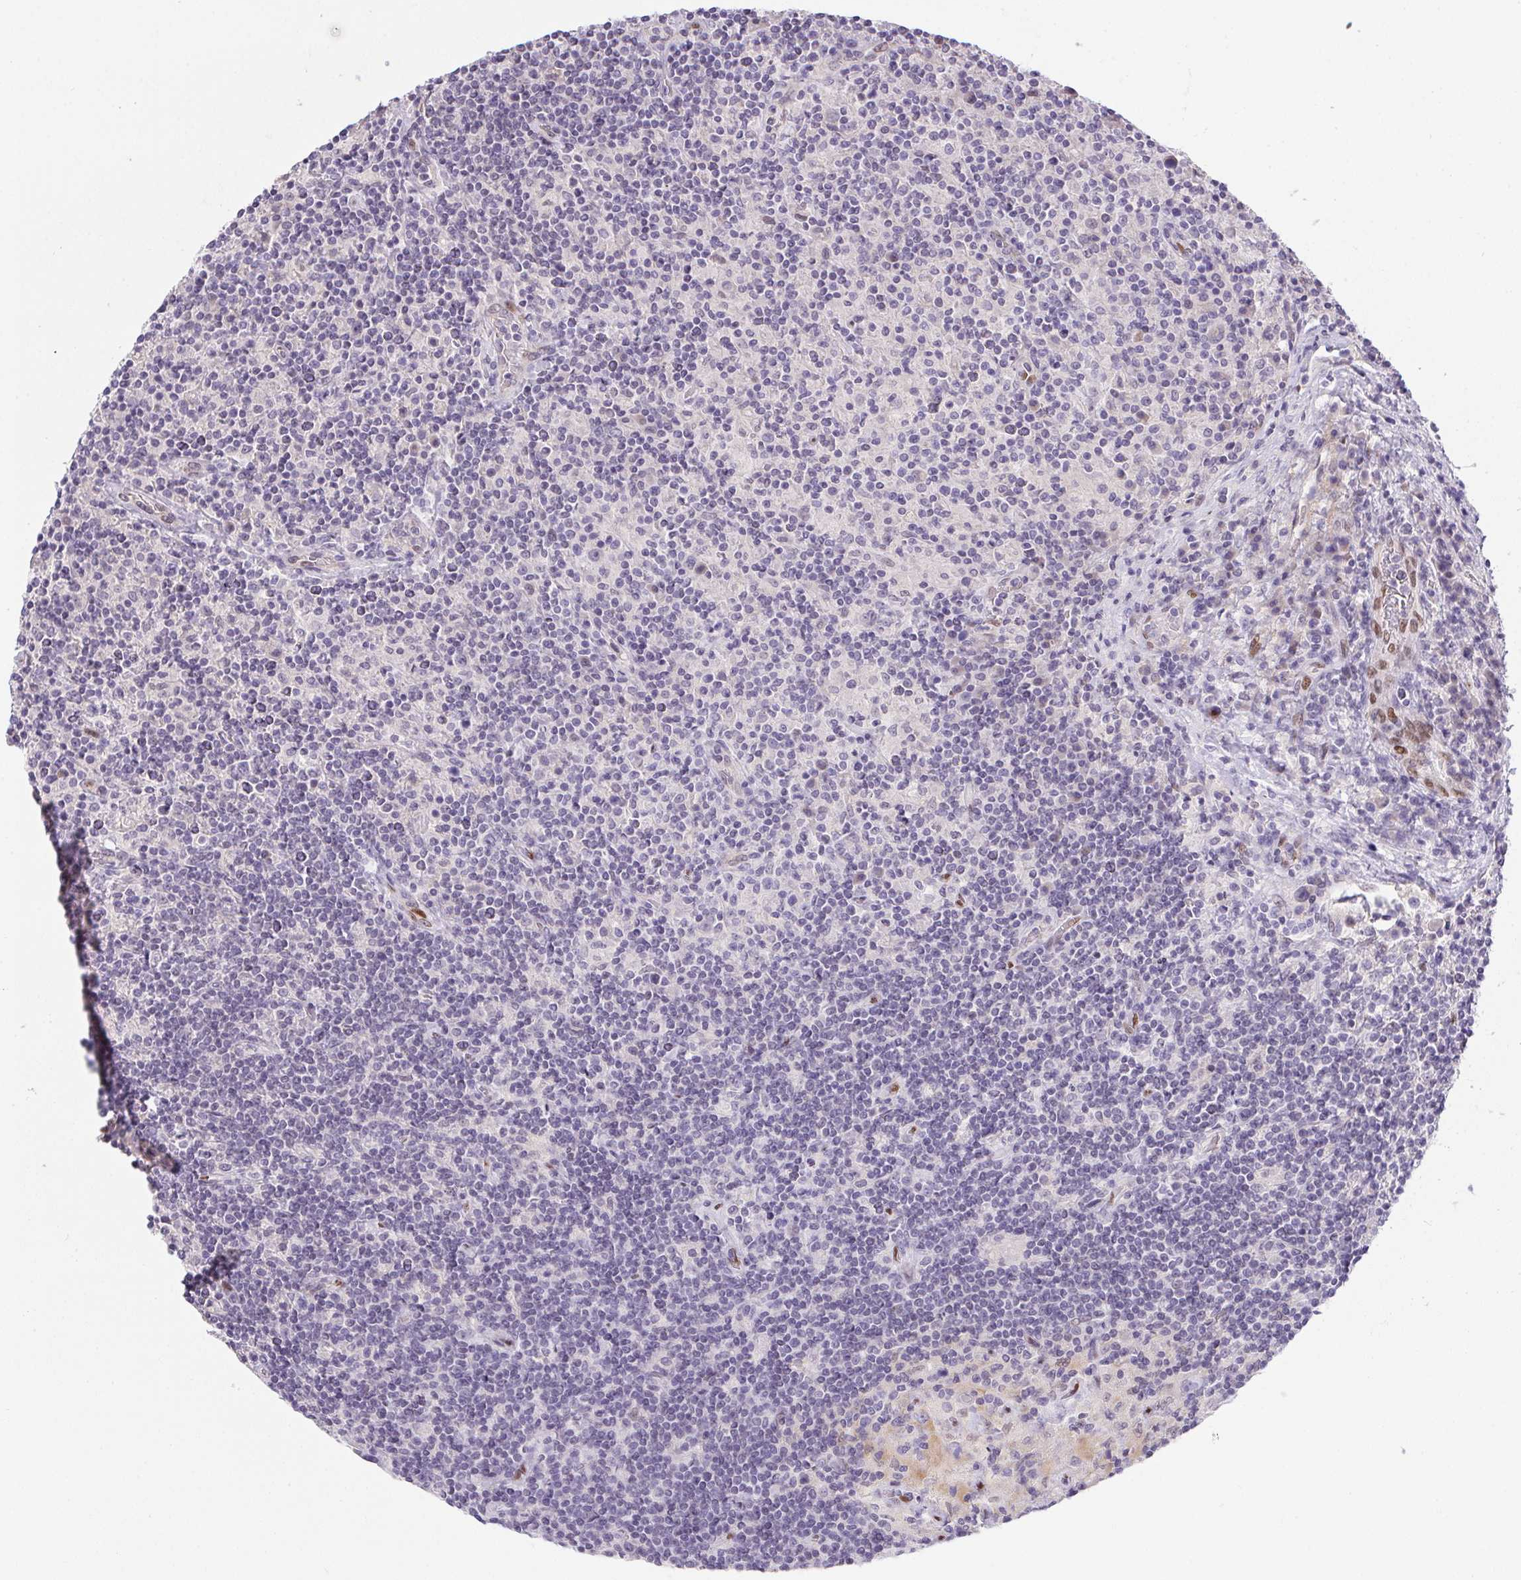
{"staining": {"intensity": "weak", "quantity": "<25%", "location": "nuclear"}, "tissue": "lymphoma", "cell_type": "Tumor cells", "image_type": "cancer", "snomed": [{"axis": "morphology", "description": "Hodgkin's disease, NOS"}, {"axis": "topography", "description": "Lymph node"}], "caption": "A high-resolution micrograph shows immunohistochemistry (IHC) staining of lymphoma, which demonstrates no significant staining in tumor cells.", "gene": "SP9", "patient": {"sex": "male", "age": 70}}